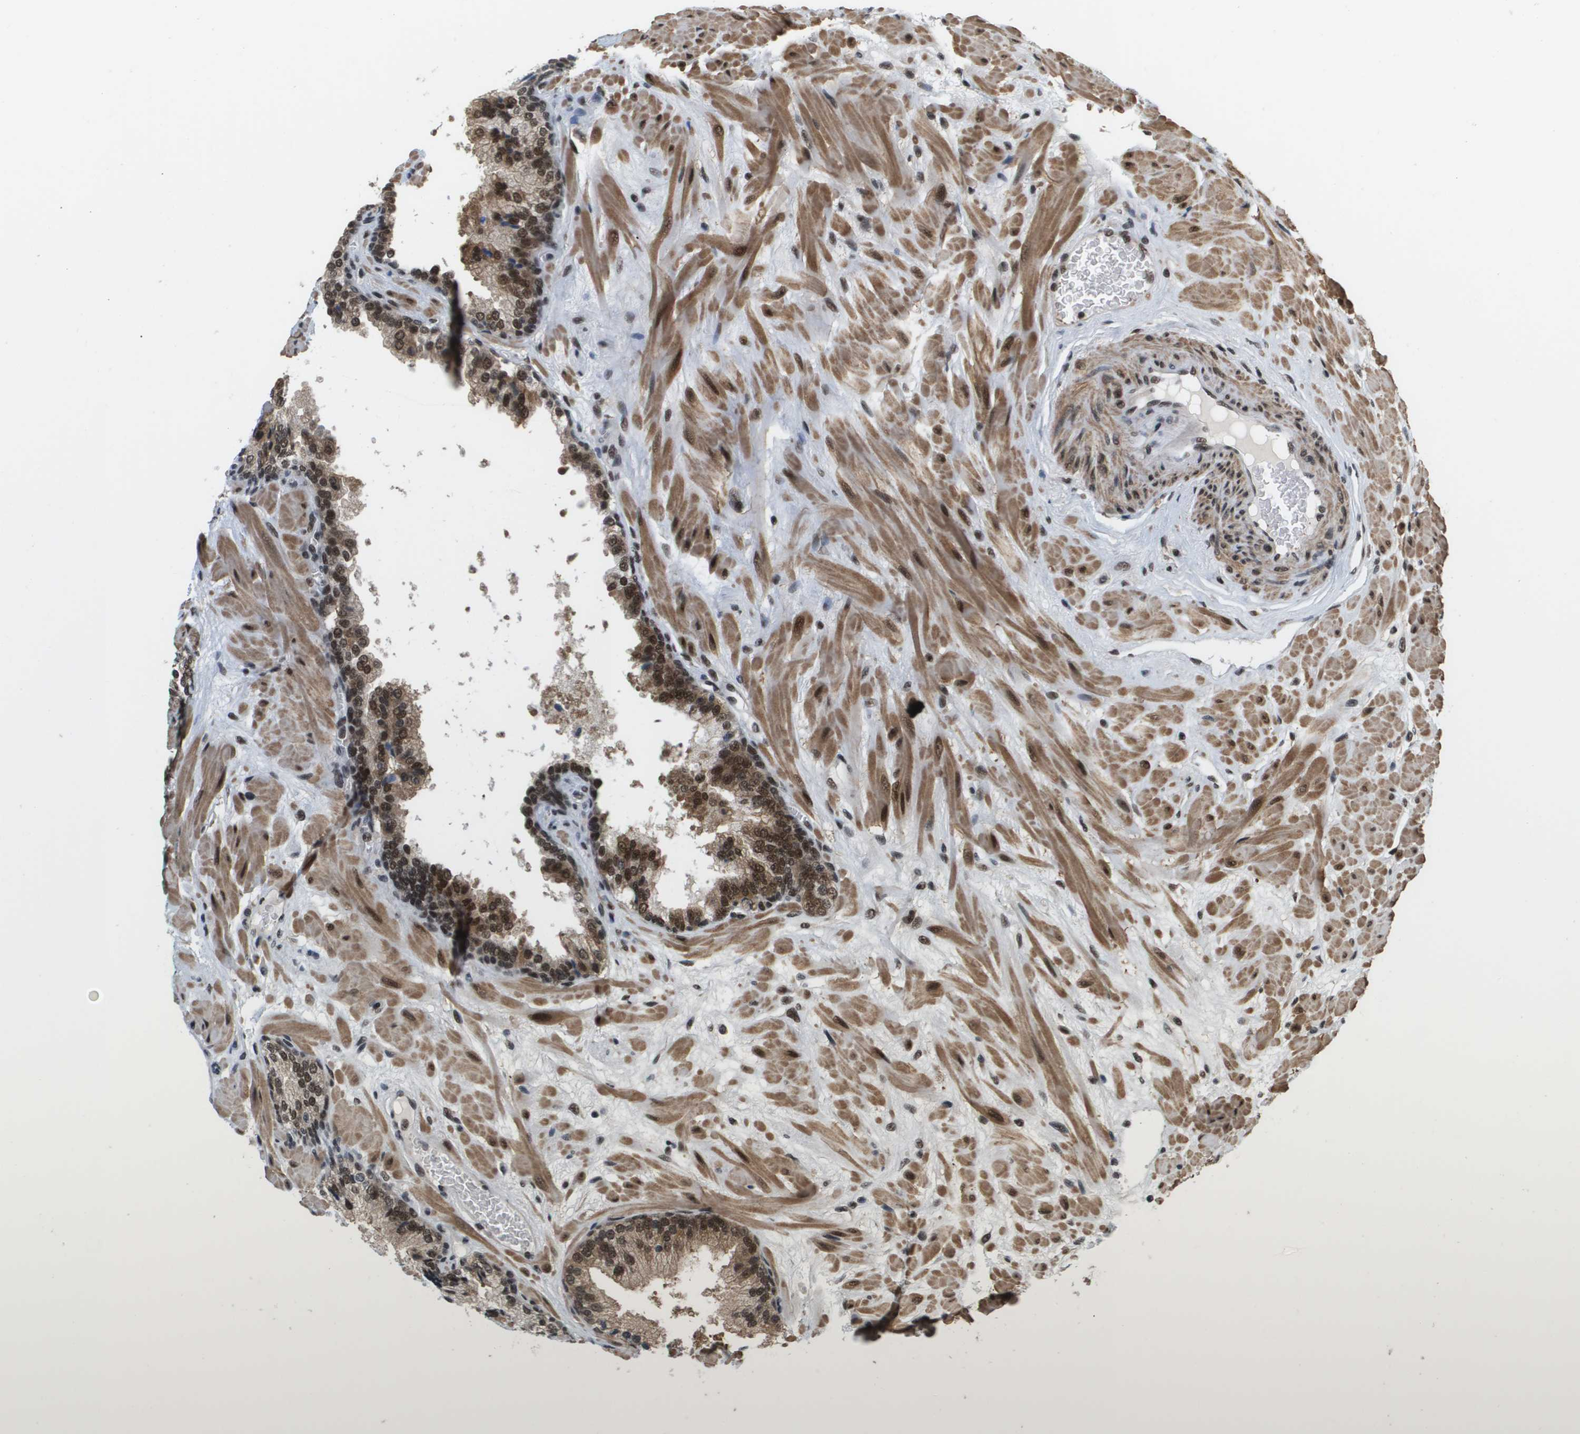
{"staining": {"intensity": "moderate", "quantity": ">75%", "location": "cytoplasmic/membranous,nuclear"}, "tissue": "prostate cancer", "cell_type": "Tumor cells", "image_type": "cancer", "snomed": [{"axis": "morphology", "description": "Adenocarcinoma, Low grade"}, {"axis": "topography", "description": "Prostate"}], "caption": "Immunohistochemical staining of human prostate cancer (adenocarcinoma (low-grade)) shows moderate cytoplasmic/membranous and nuclear protein staining in approximately >75% of tumor cells. The staining was performed using DAB (3,3'-diaminobenzidine) to visualize the protein expression in brown, while the nuclei were stained in blue with hematoxylin (Magnification: 20x).", "gene": "PRCC", "patient": {"sex": "male", "age": 63}}